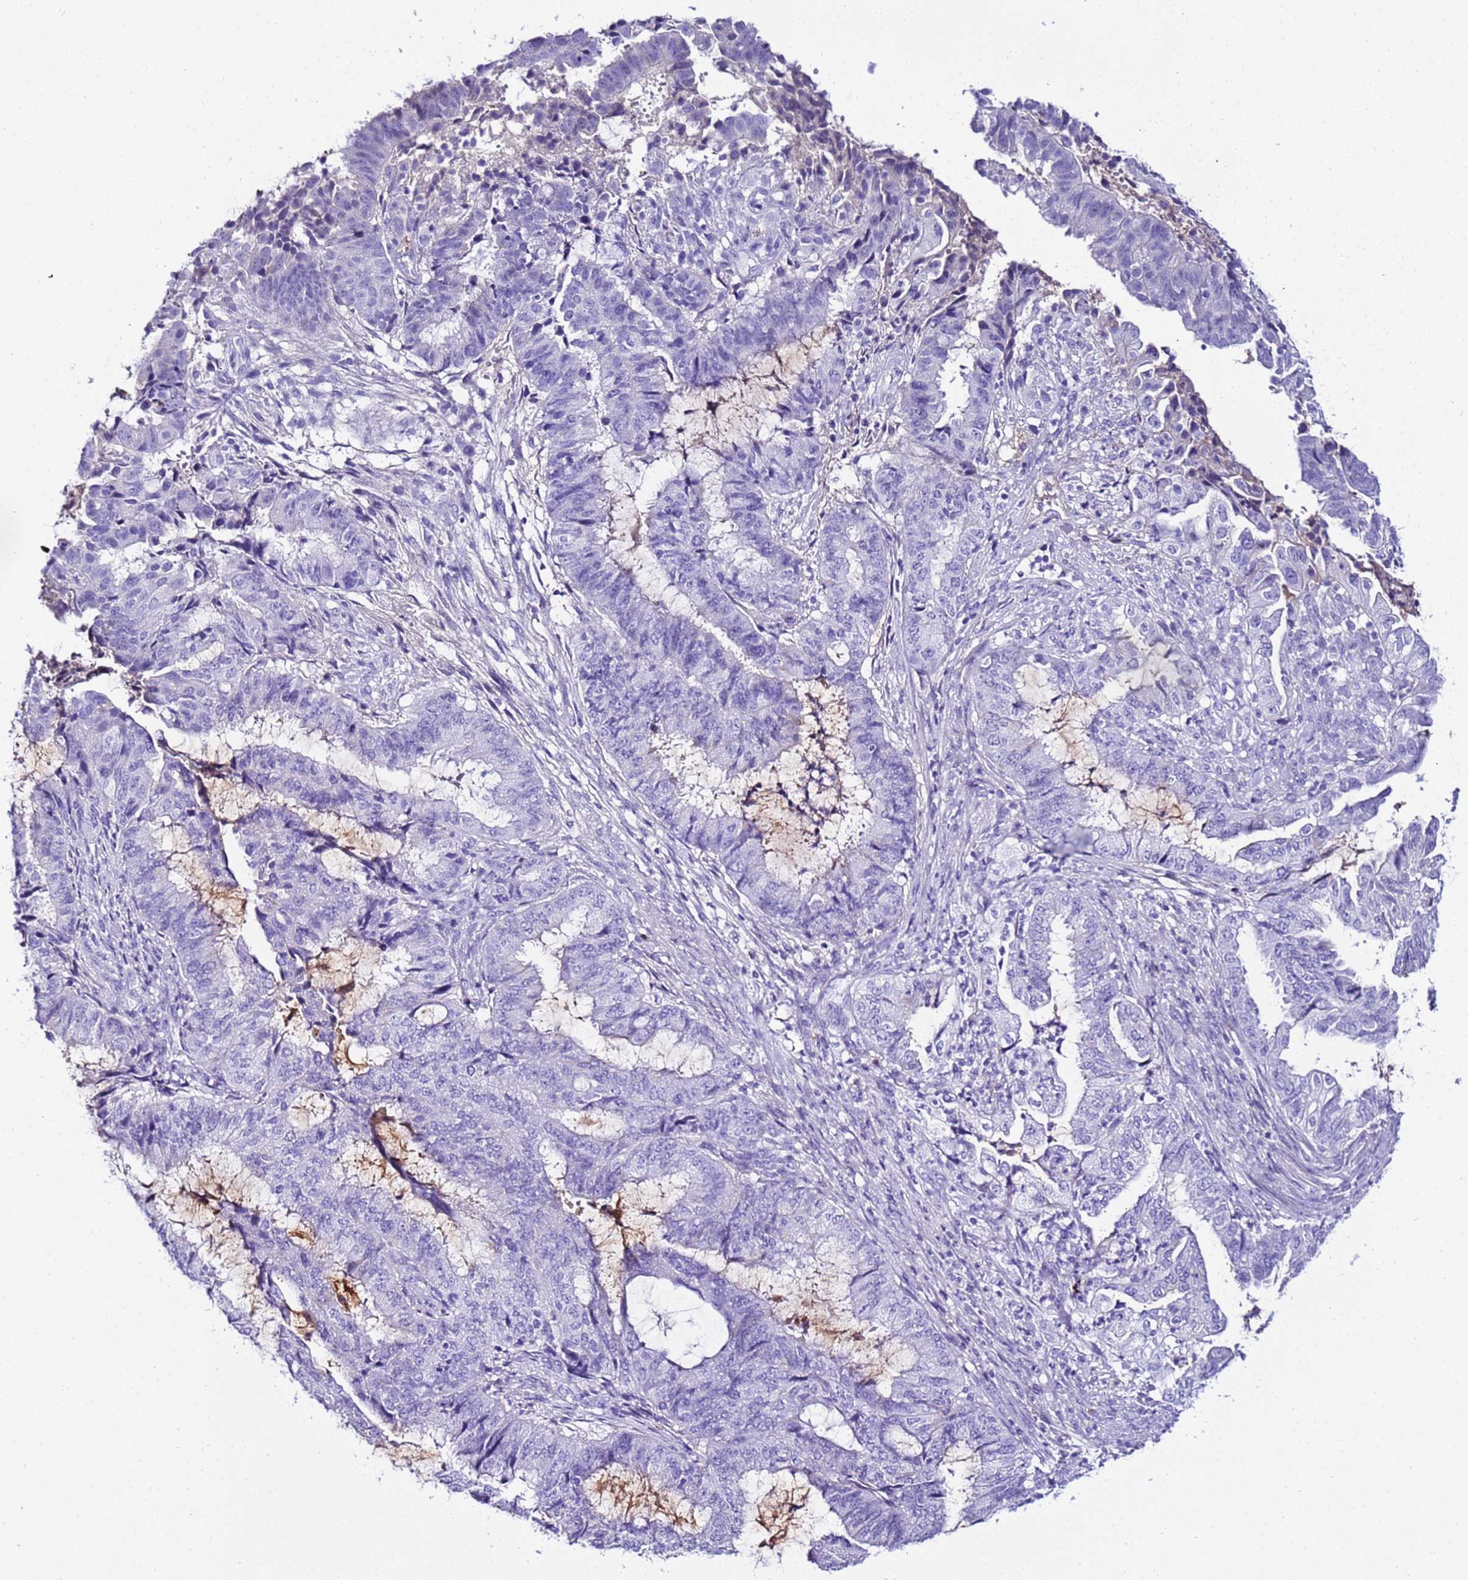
{"staining": {"intensity": "negative", "quantity": "none", "location": "none"}, "tissue": "endometrial cancer", "cell_type": "Tumor cells", "image_type": "cancer", "snomed": [{"axis": "morphology", "description": "Adenocarcinoma, NOS"}, {"axis": "topography", "description": "Endometrium"}], "caption": "A high-resolution photomicrograph shows IHC staining of endometrial cancer, which demonstrates no significant expression in tumor cells. The staining is performed using DAB (3,3'-diaminobenzidine) brown chromogen with nuclei counter-stained in using hematoxylin.", "gene": "CFHR2", "patient": {"sex": "female", "age": 51}}